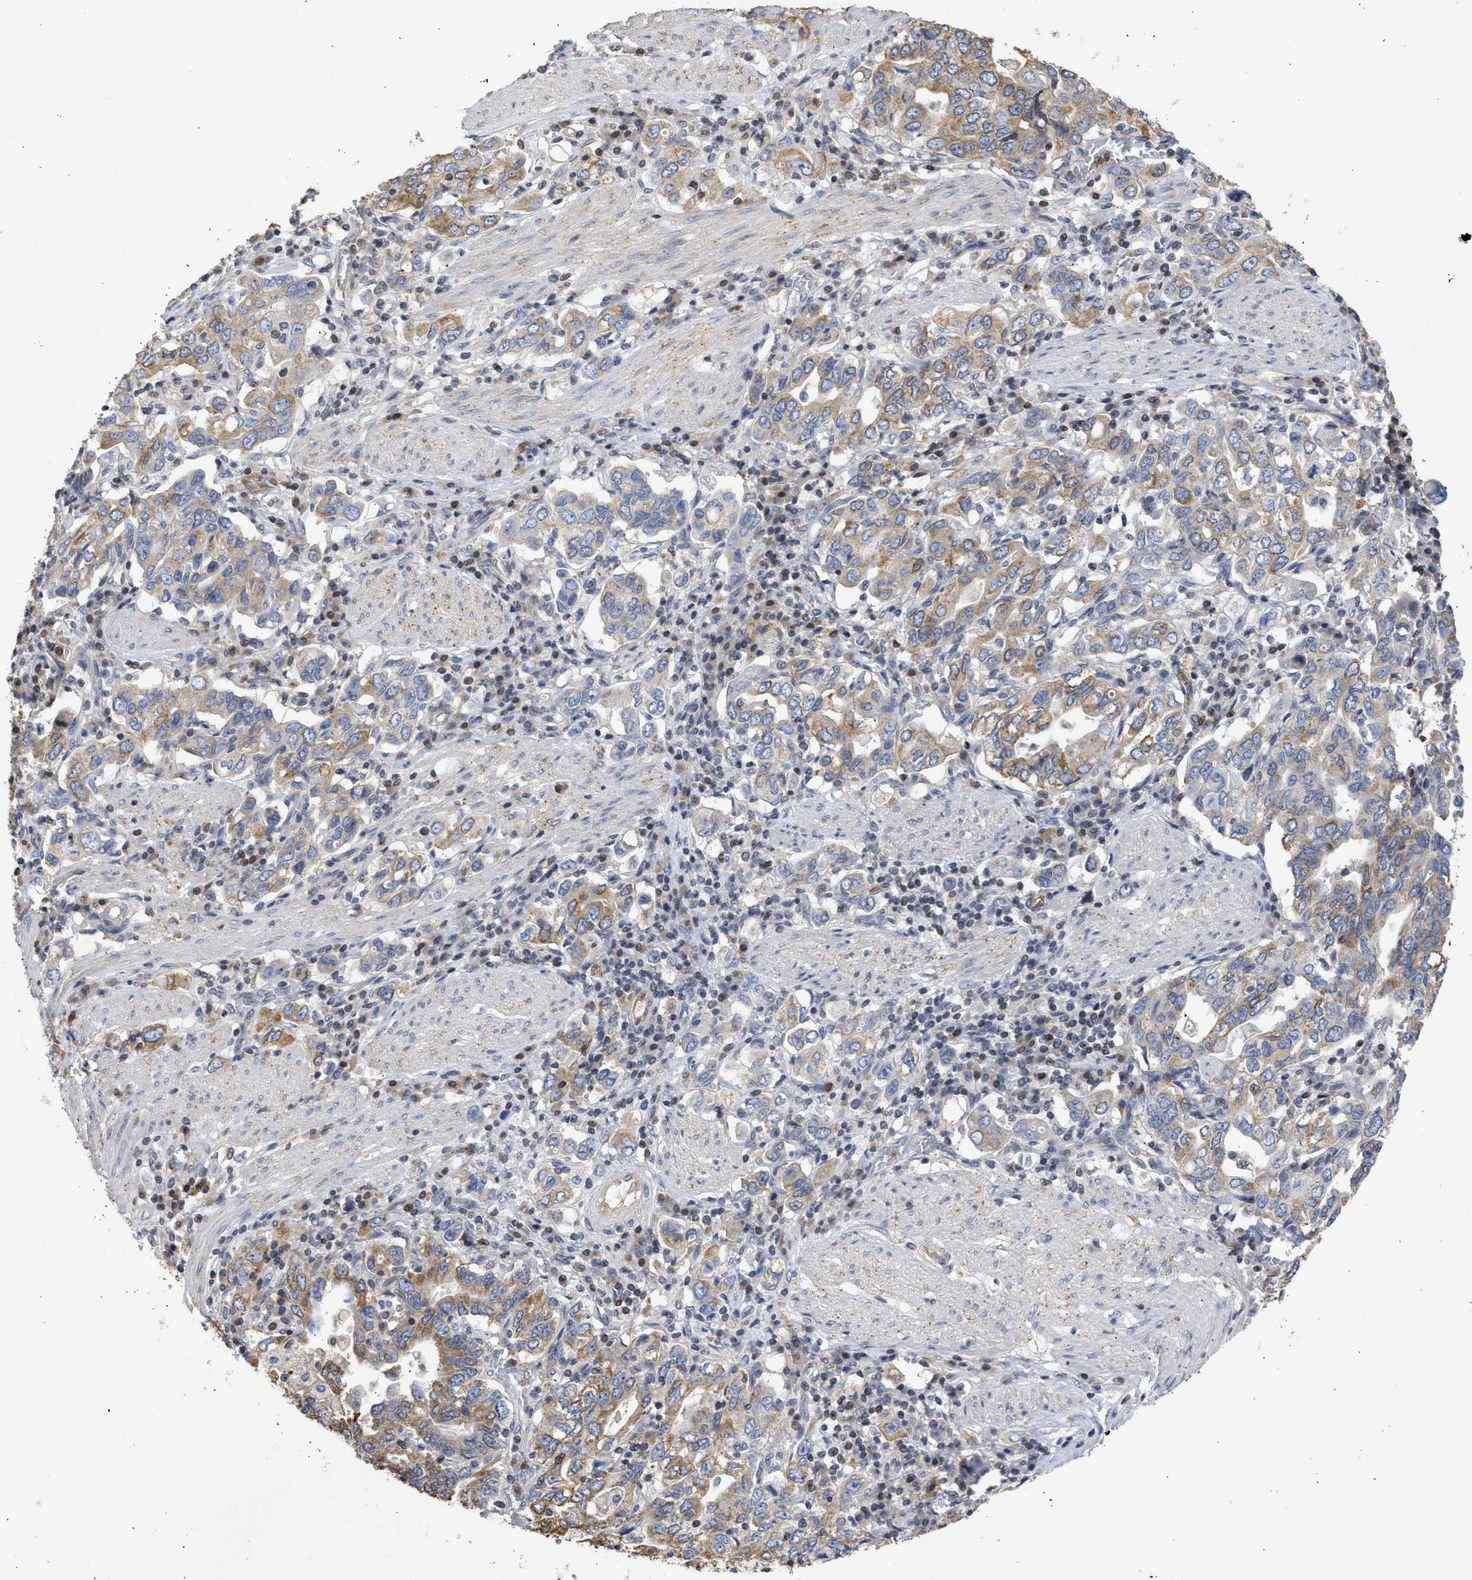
{"staining": {"intensity": "moderate", "quantity": ">75%", "location": "cytoplasmic/membranous"}, "tissue": "stomach cancer", "cell_type": "Tumor cells", "image_type": "cancer", "snomed": [{"axis": "morphology", "description": "Adenocarcinoma, NOS"}, {"axis": "topography", "description": "Stomach, upper"}], "caption": "Tumor cells reveal medium levels of moderate cytoplasmic/membranous expression in approximately >75% of cells in stomach cancer. (DAB = brown stain, brightfield microscopy at high magnification).", "gene": "ENSG00000142539", "patient": {"sex": "male", "age": 62}}